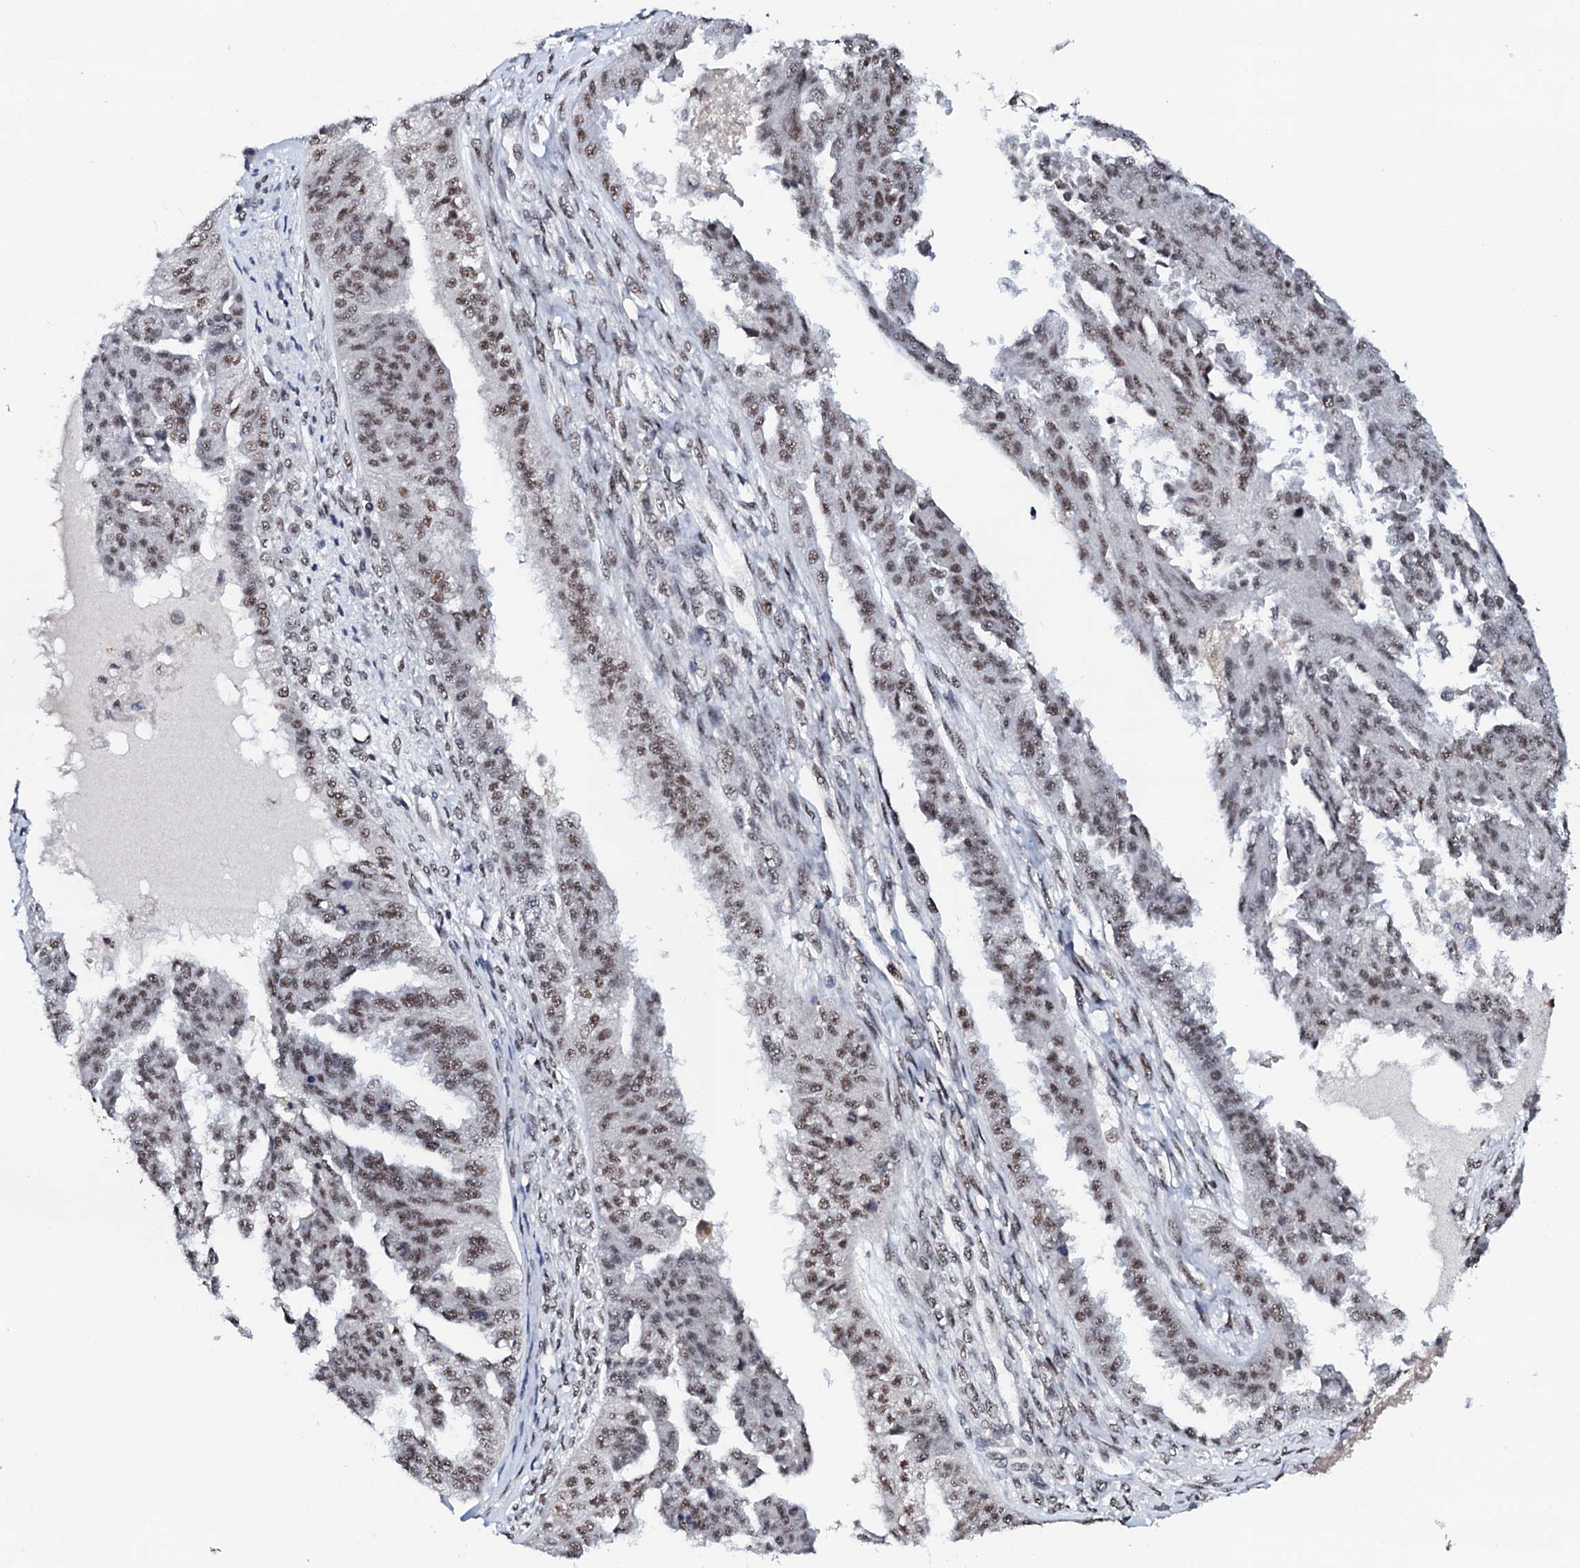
{"staining": {"intensity": "moderate", "quantity": ">75%", "location": "nuclear"}, "tissue": "ovarian cancer", "cell_type": "Tumor cells", "image_type": "cancer", "snomed": [{"axis": "morphology", "description": "Cystadenocarcinoma, serous, NOS"}, {"axis": "topography", "description": "Ovary"}], "caption": "Protein staining exhibits moderate nuclear staining in approximately >75% of tumor cells in ovarian cancer (serous cystadenocarcinoma).", "gene": "PRPF18", "patient": {"sex": "female", "age": 58}}